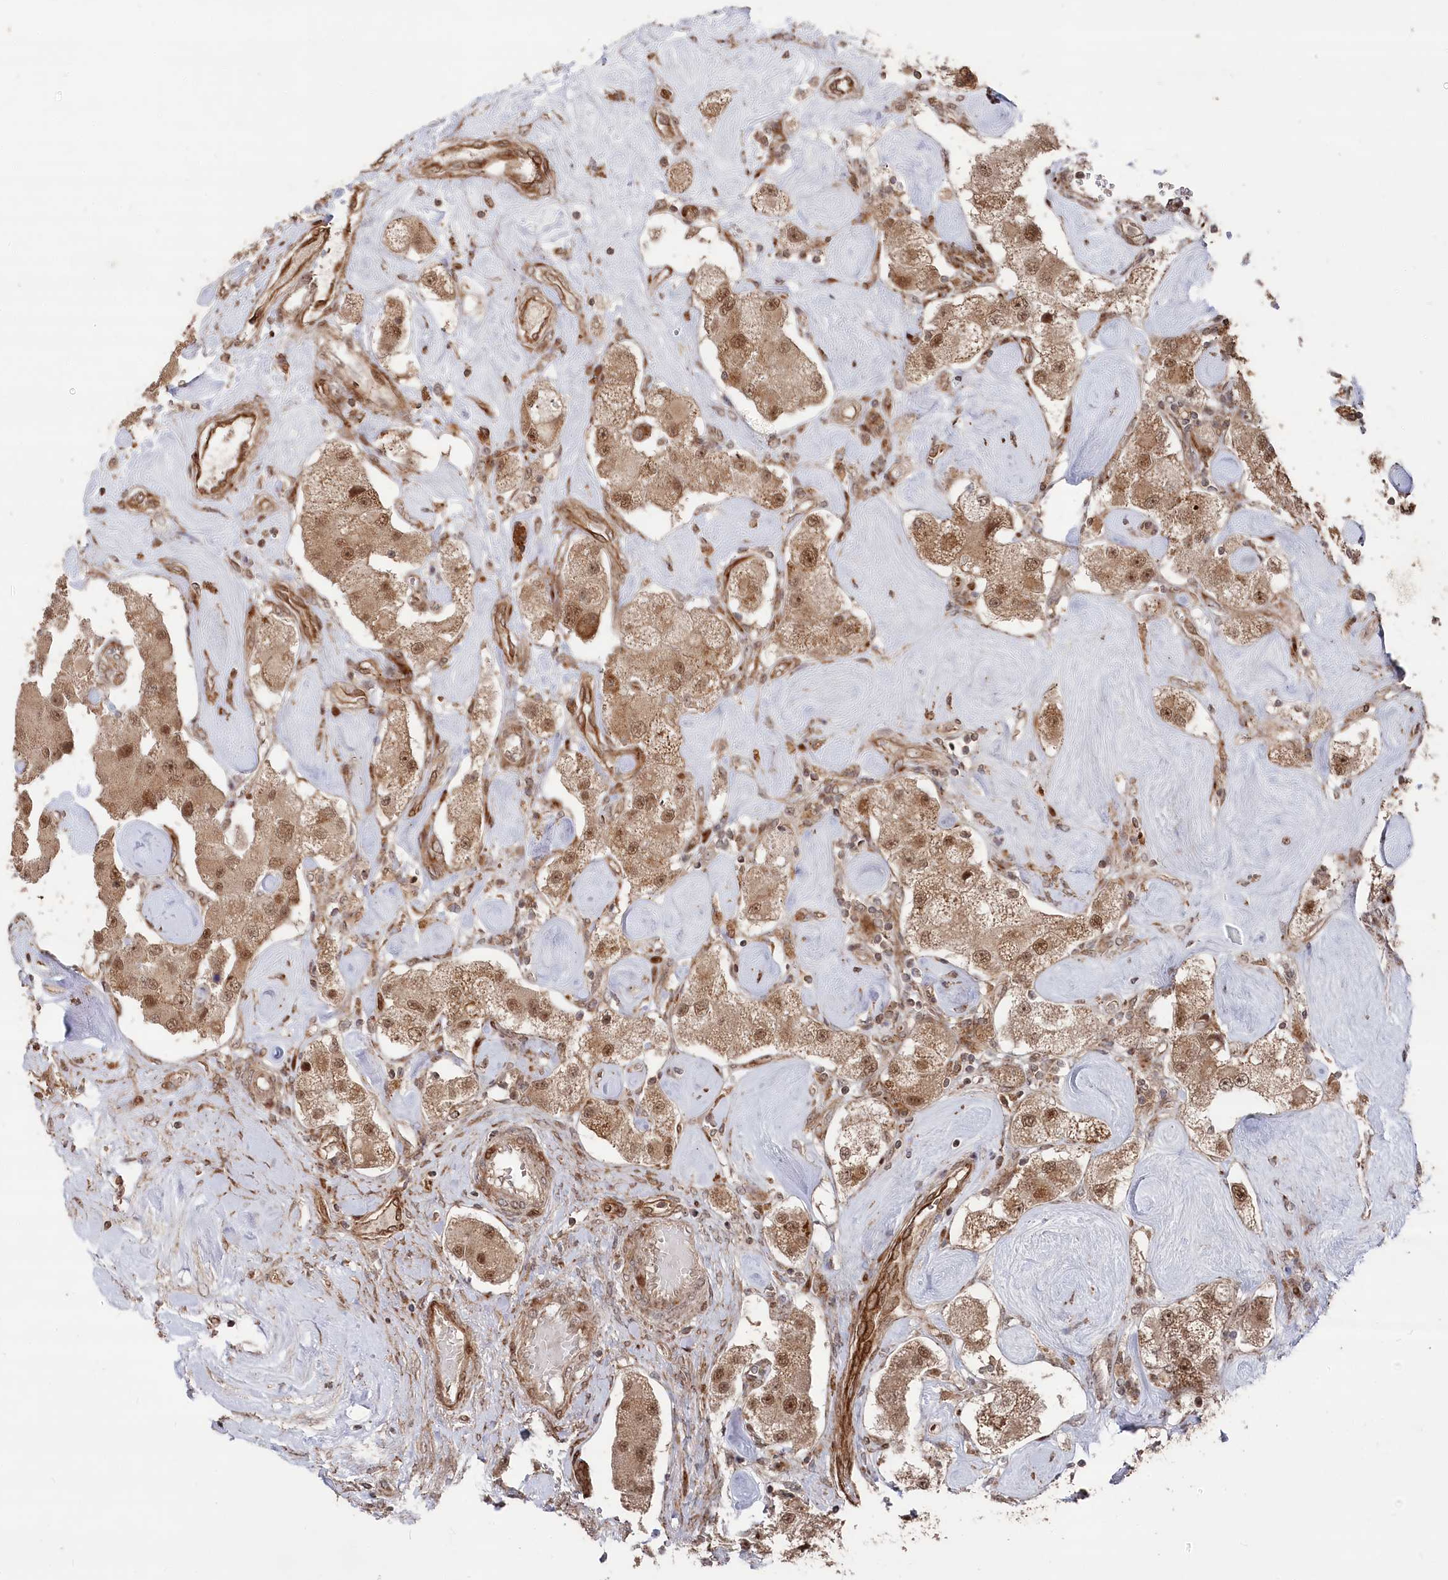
{"staining": {"intensity": "moderate", "quantity": ">75%", "location": "cytoplasmic/membranous,nuclear"}, "tissue": "carcinoid", "cell_type": "Tumor cells", "image_type": "cancer", "snomed": [{"axis": "morphology", "description": "Carcinoid, malignant, NOS"}, {"axis": "topography", "description": "Pancreas"}], "caption": "The image displays a brown stain indicating the presence of a protein in the cytoplasmic/membranous and nuclear of tumor cells in carcinoid.", "gene": "POLR3A", "patient": {"sex": "male", "age": 41}}